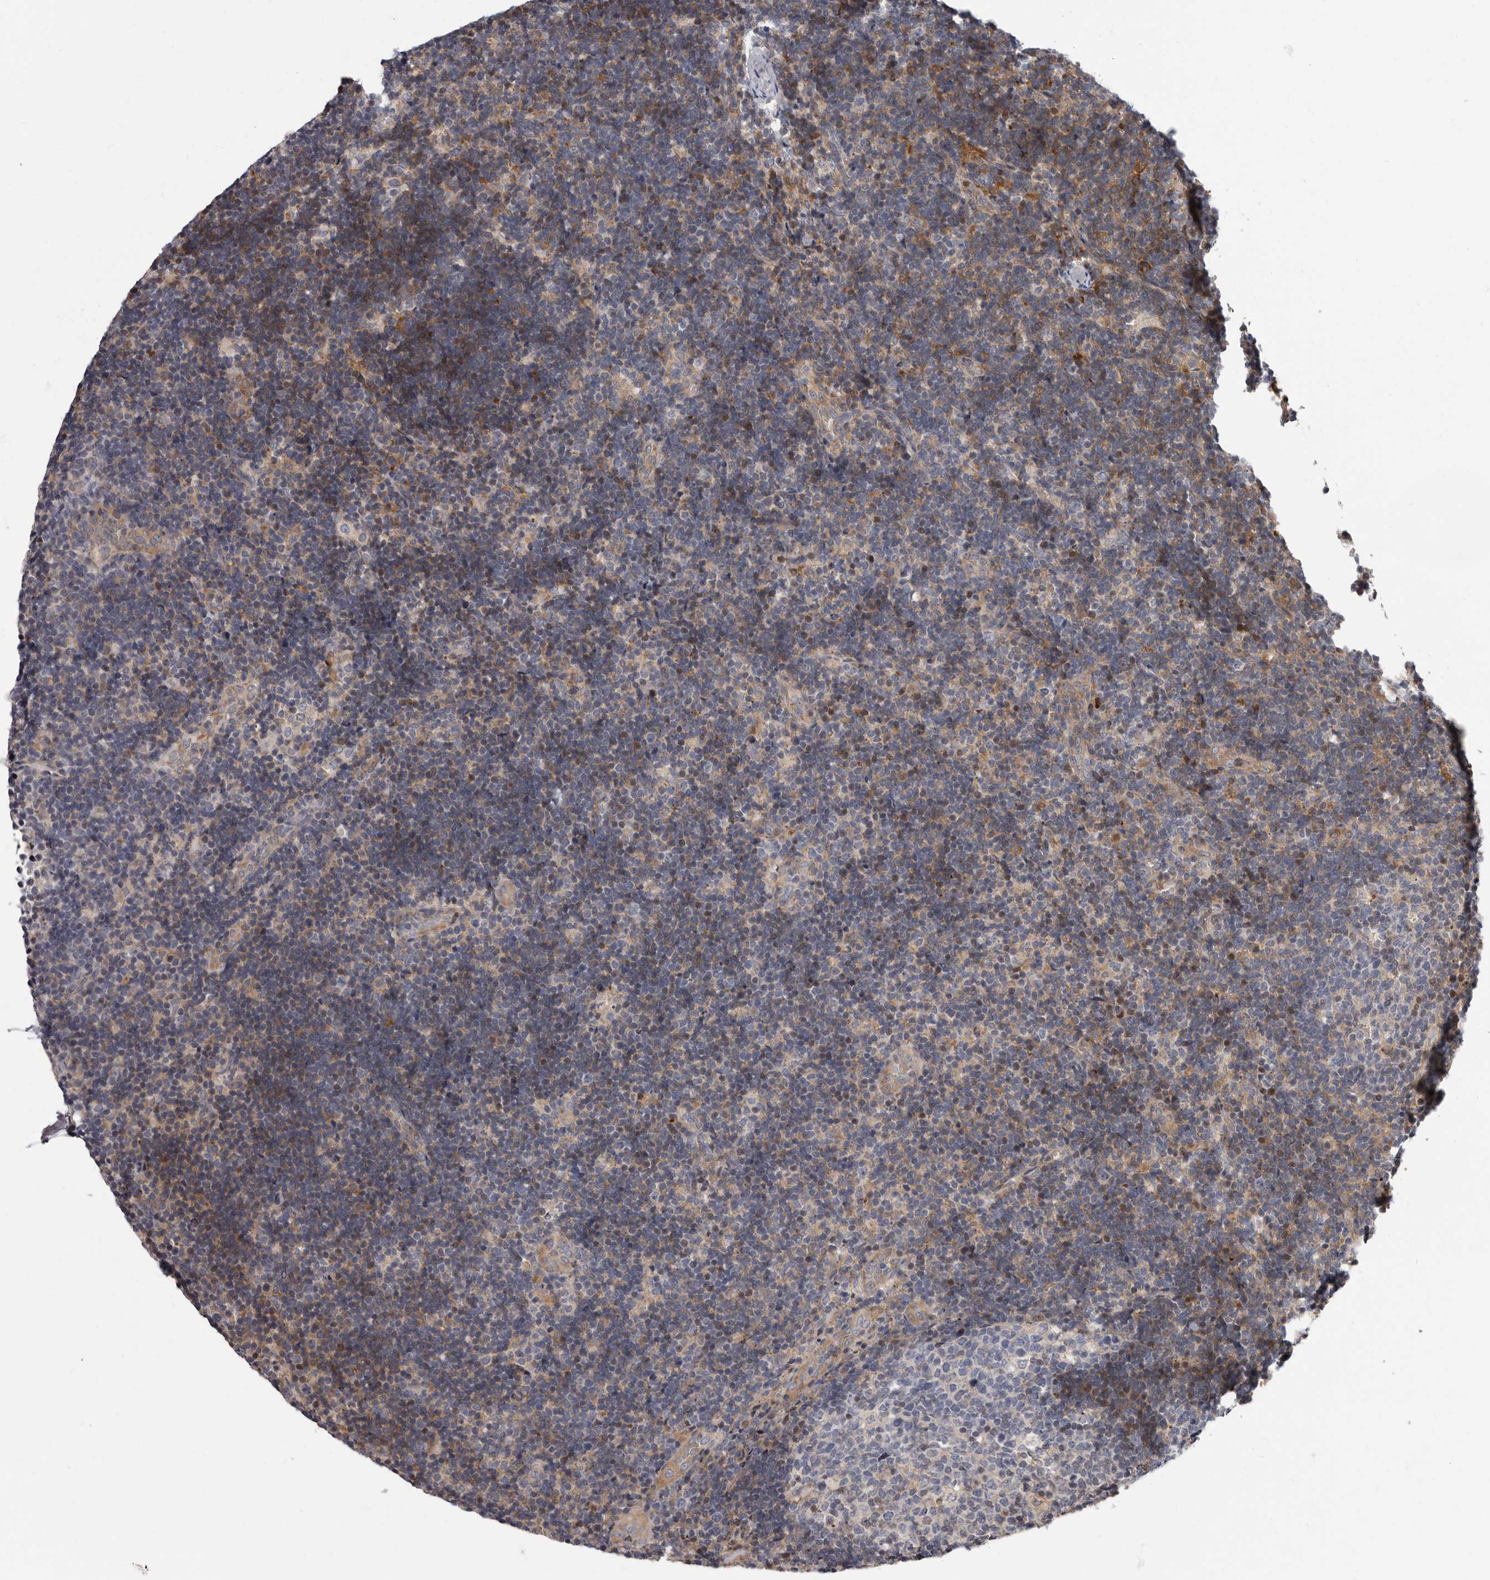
{"staining": {"intensity": "negative", "quantity": "none", "location": "none"}, "tissue": "lymph node", "cell_type": "Germinal center cells", "image_type": "normal", "snomed": [{"axis": "morphology", "description": "Normal tissue, NOS"}, {"axis": "topography", "description": "Lymph node"}], "caption": "Immunohistochemistry histopathology image of normal lymph node stained for a protein (brown), which exhibits no expression in germinal center cells.", "gene": "FGFR4", "patient": {"sex": "female", "age": 22}}